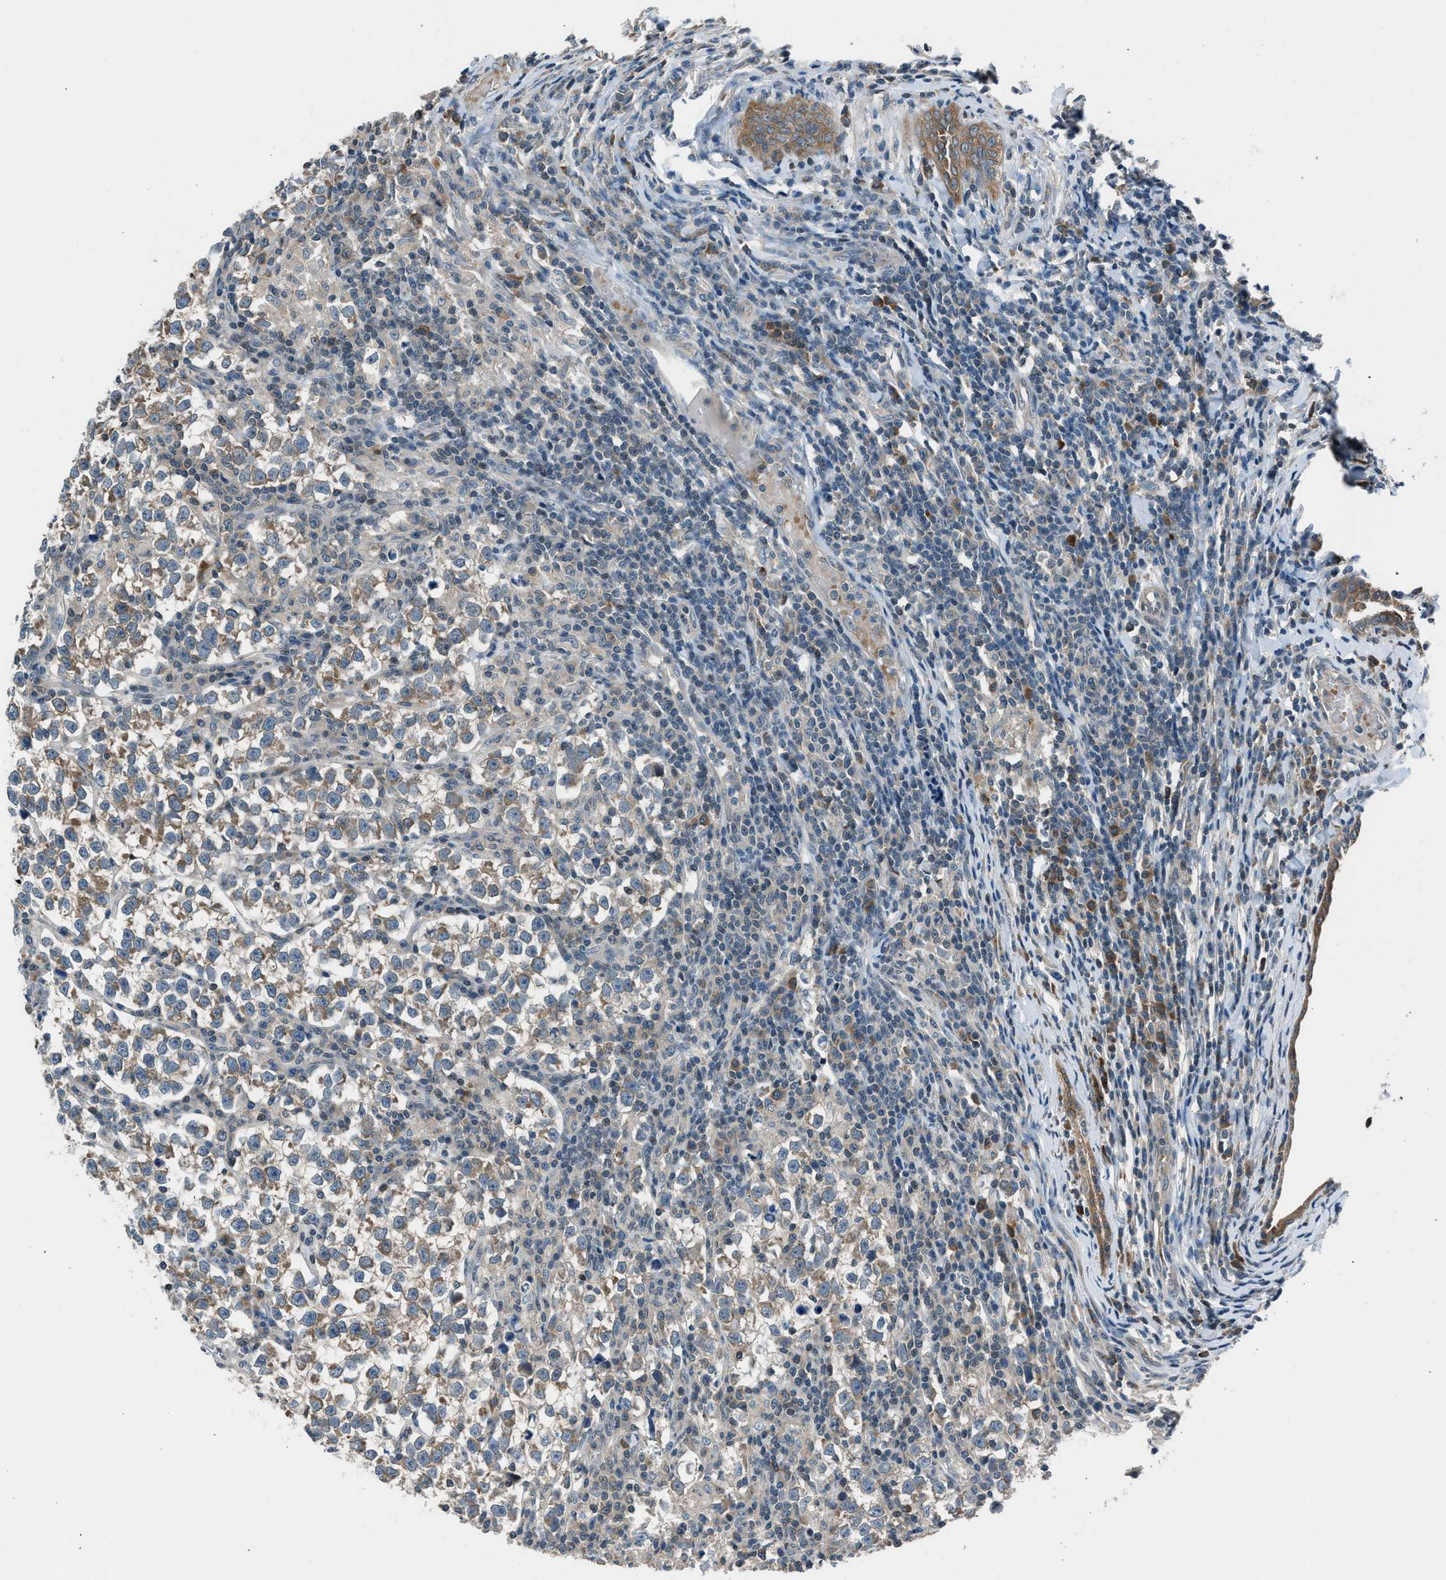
{"staining": {"intensity": "moderate", "quantity": ">75%", "location": "cytoplasmic/membranous"}, "tissue": "testis cancer", "cell_type": "Tumor cells", "image_type": "cancer", "snomed": [{"axis": "morphology", "description": "Normal tissue, NOS"}, {"axis": "morphology", "description": "Seminoma, NOS"}, {"axis": "topography", "description": "Testis"}], "caption": "Protein analysis of testis cancer tissue exhibits moderate cytoplasmic/membranous staining in approximately >75% of tumor cells. Immunohistochemistry (ihc) stains the protein of interest in brown and the nuclei are stained blue.", "gene": "LMLN", "patient": {"sex": "male", "age": 43}}